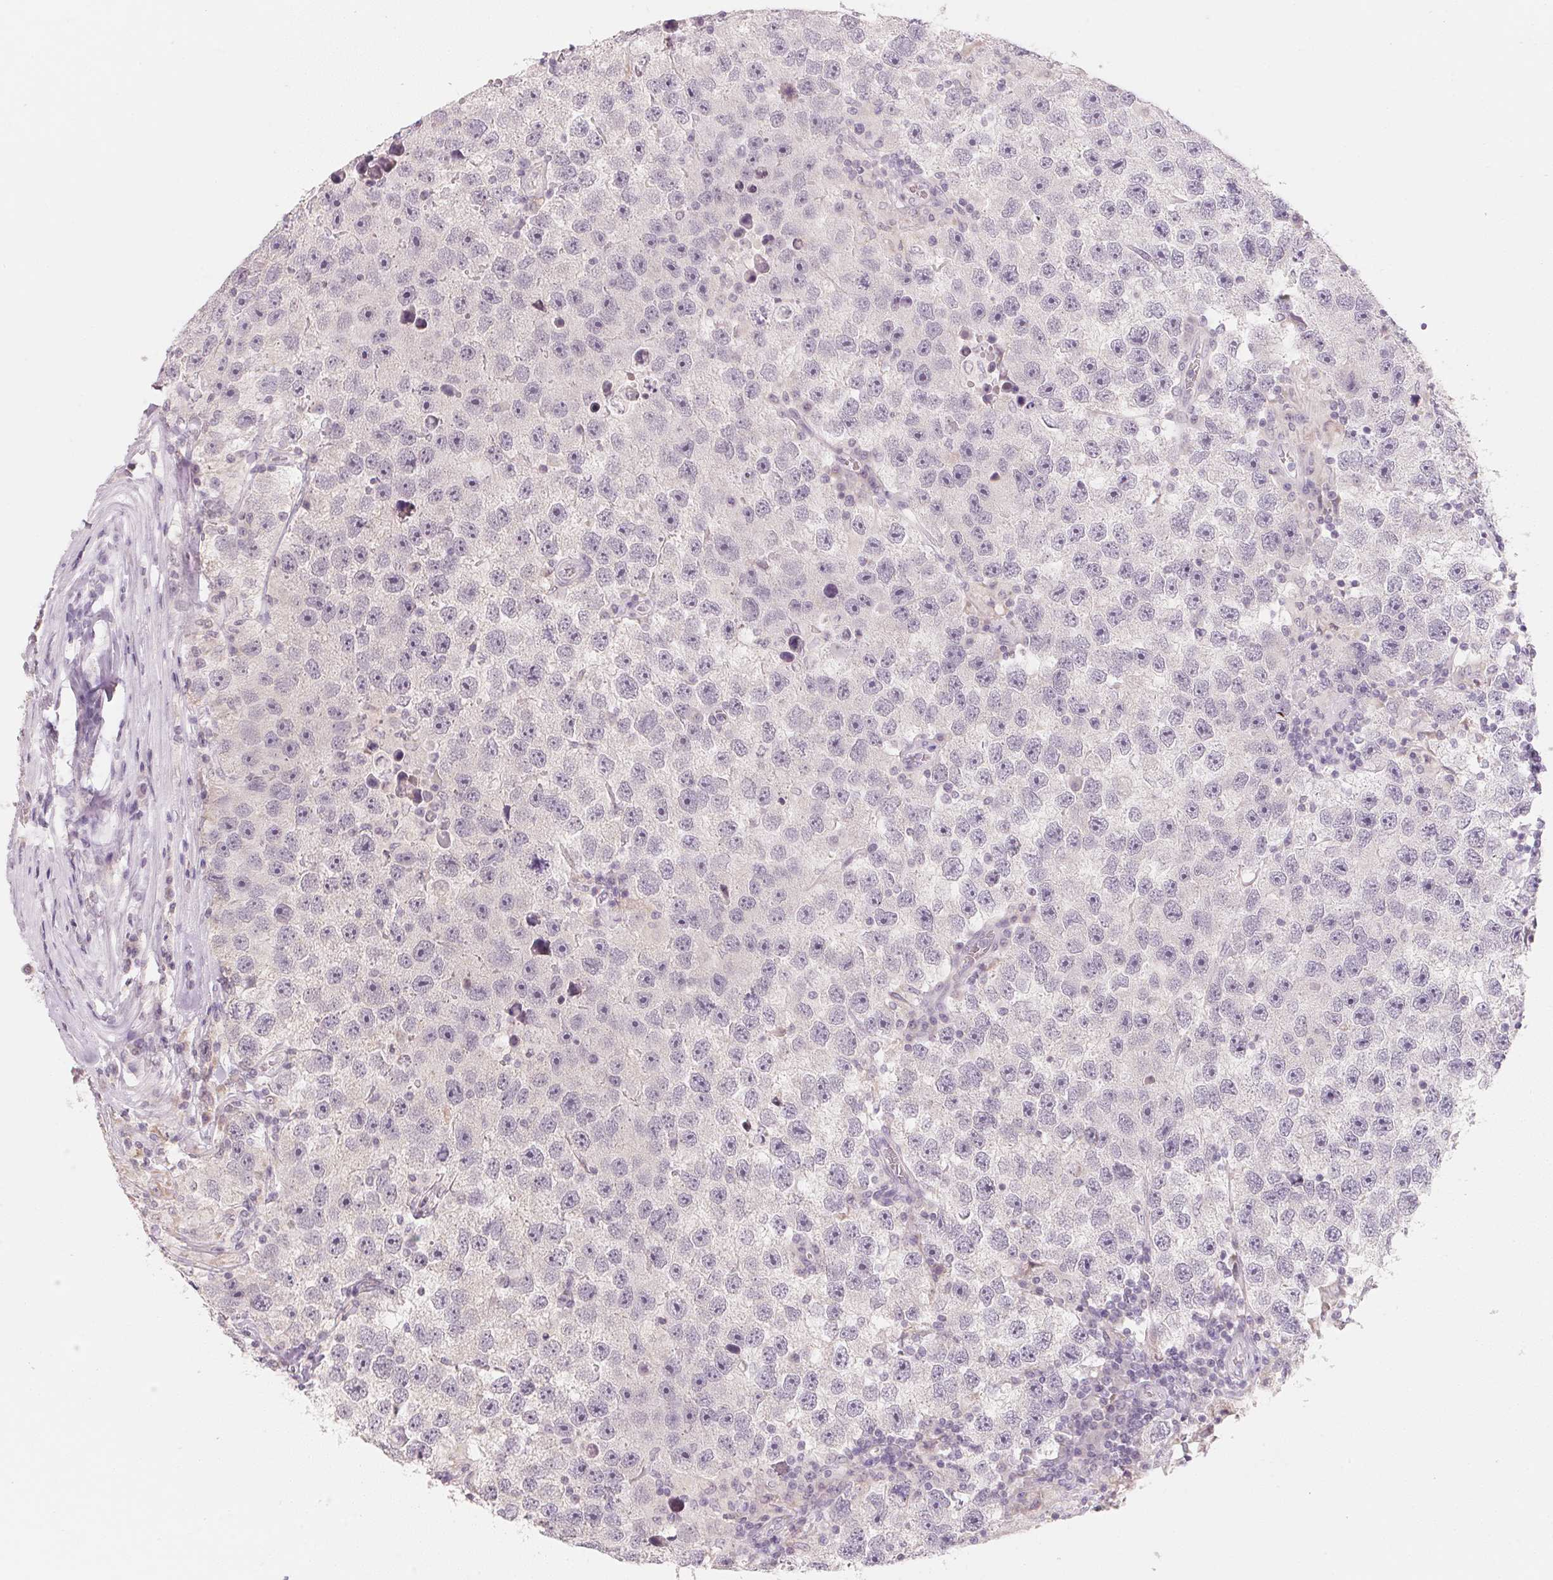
{"staining": {"intensity": "negative", "quantity": "none", "location": "none"}, "tissue": "testis cancer", "cell_type": "Tumor cells", "image_type": "cancer", "snomed": [{"axis": "morphology", "description": "Seminoma, NOS"}, {"axis": "topography", "description": "Testis"}], "caption": "DAB (3,3'-diaminobenzidine) immunohistochemical staining of testis cancer (seminoma) demonstrates no significant positivity in tumor cells.", "gene": "ANKRD31", "patient": {"sex": "male", "age": 26}}